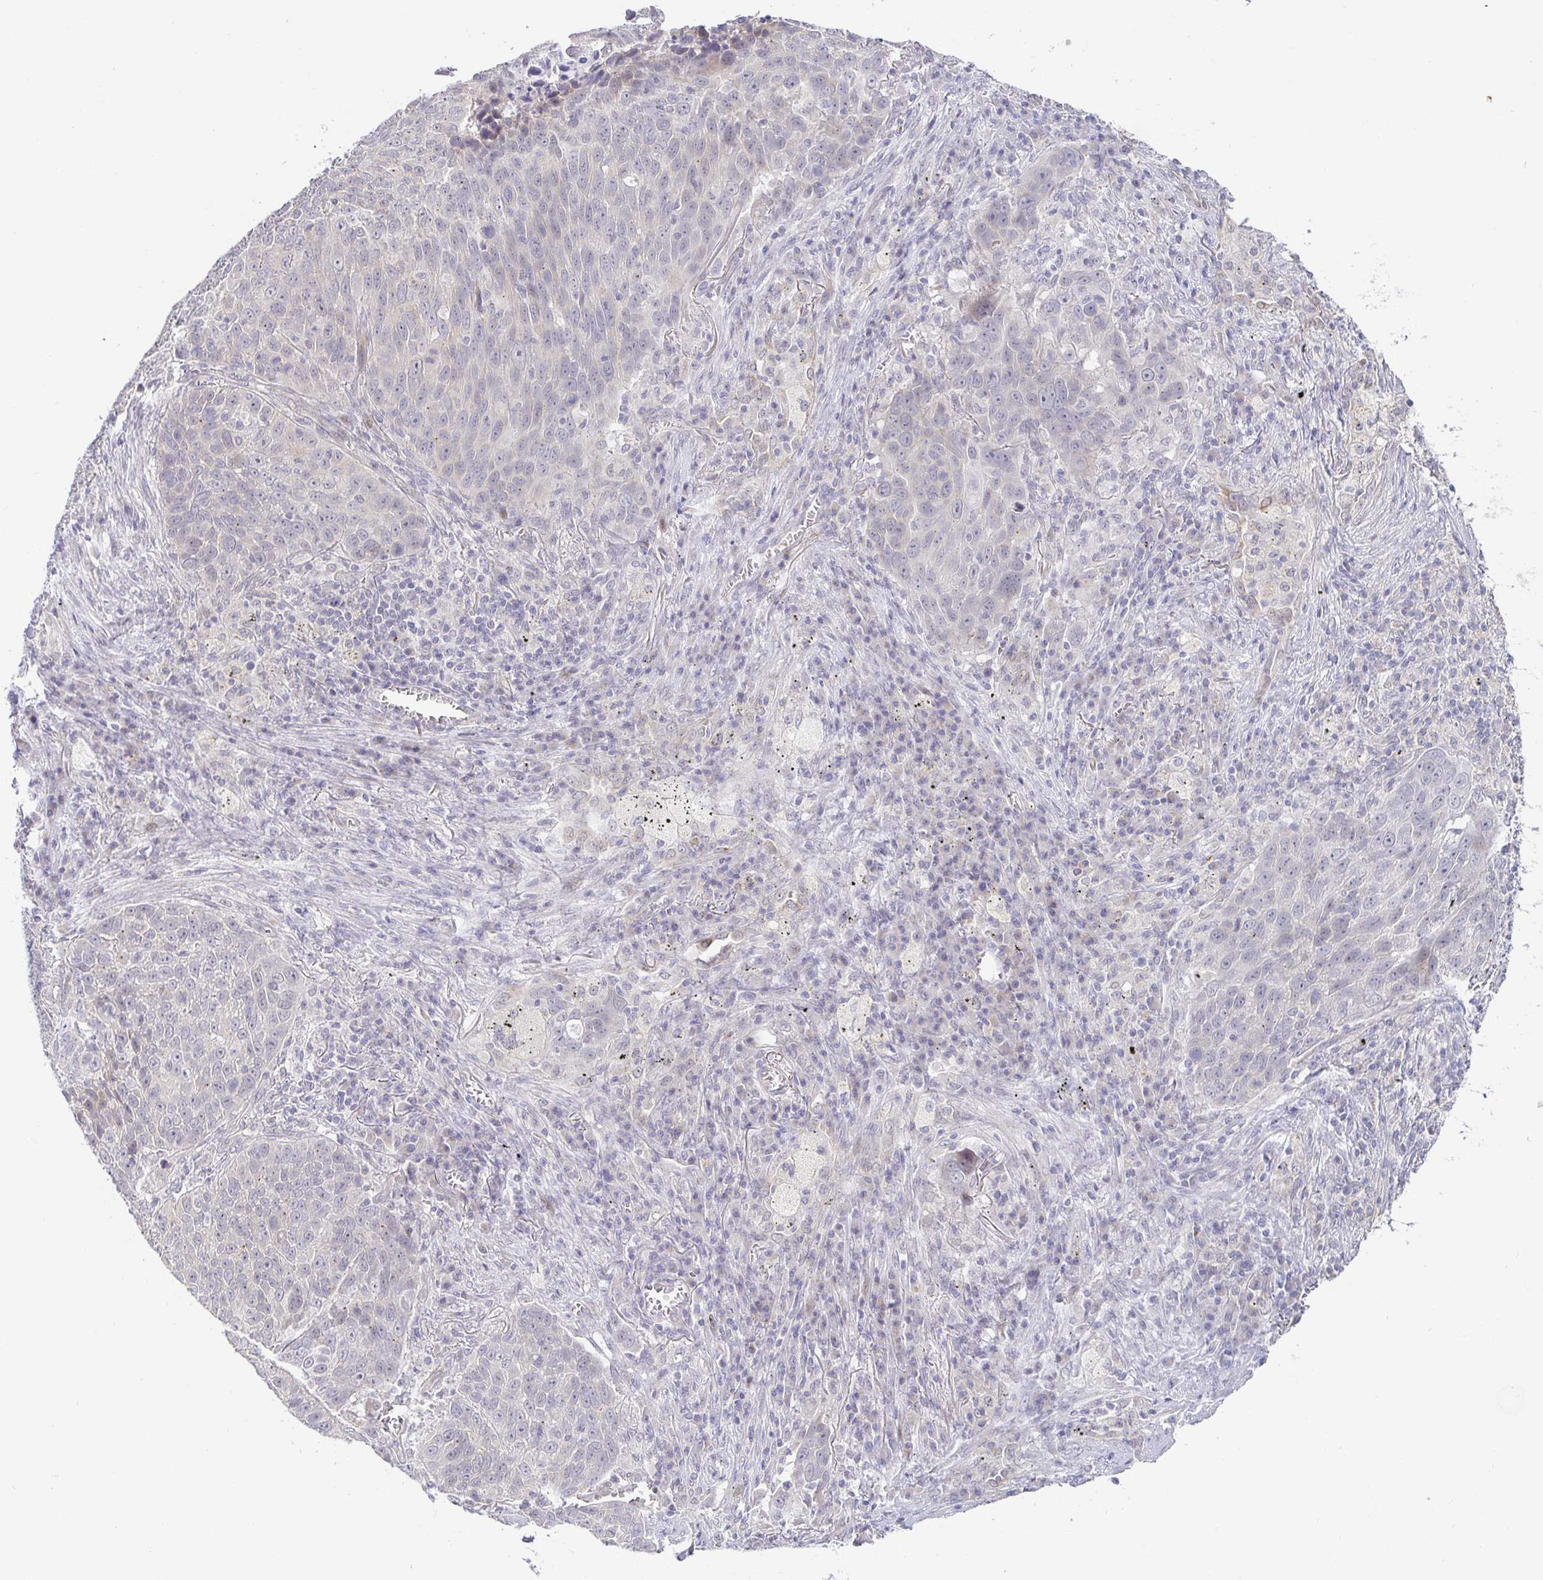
{"staining": {"intensity": "negative", "quantity": "none", "location": "none"}, "tissue": "lung cancer", "cell_type": "Tumor cells", "image_type": "cancer", "snomed": [{"axis": "morphology", "description": "Squamous cell carcinoma, NOS"}, {"axis": "topography", "description": "Lung"}], "caption": "DAB immunohistochemical staining of human lung cancer demonstrates no significant positivity in tumor cells.", "gene": "CIT", "patient": {"sex": "male", "age": 78}}